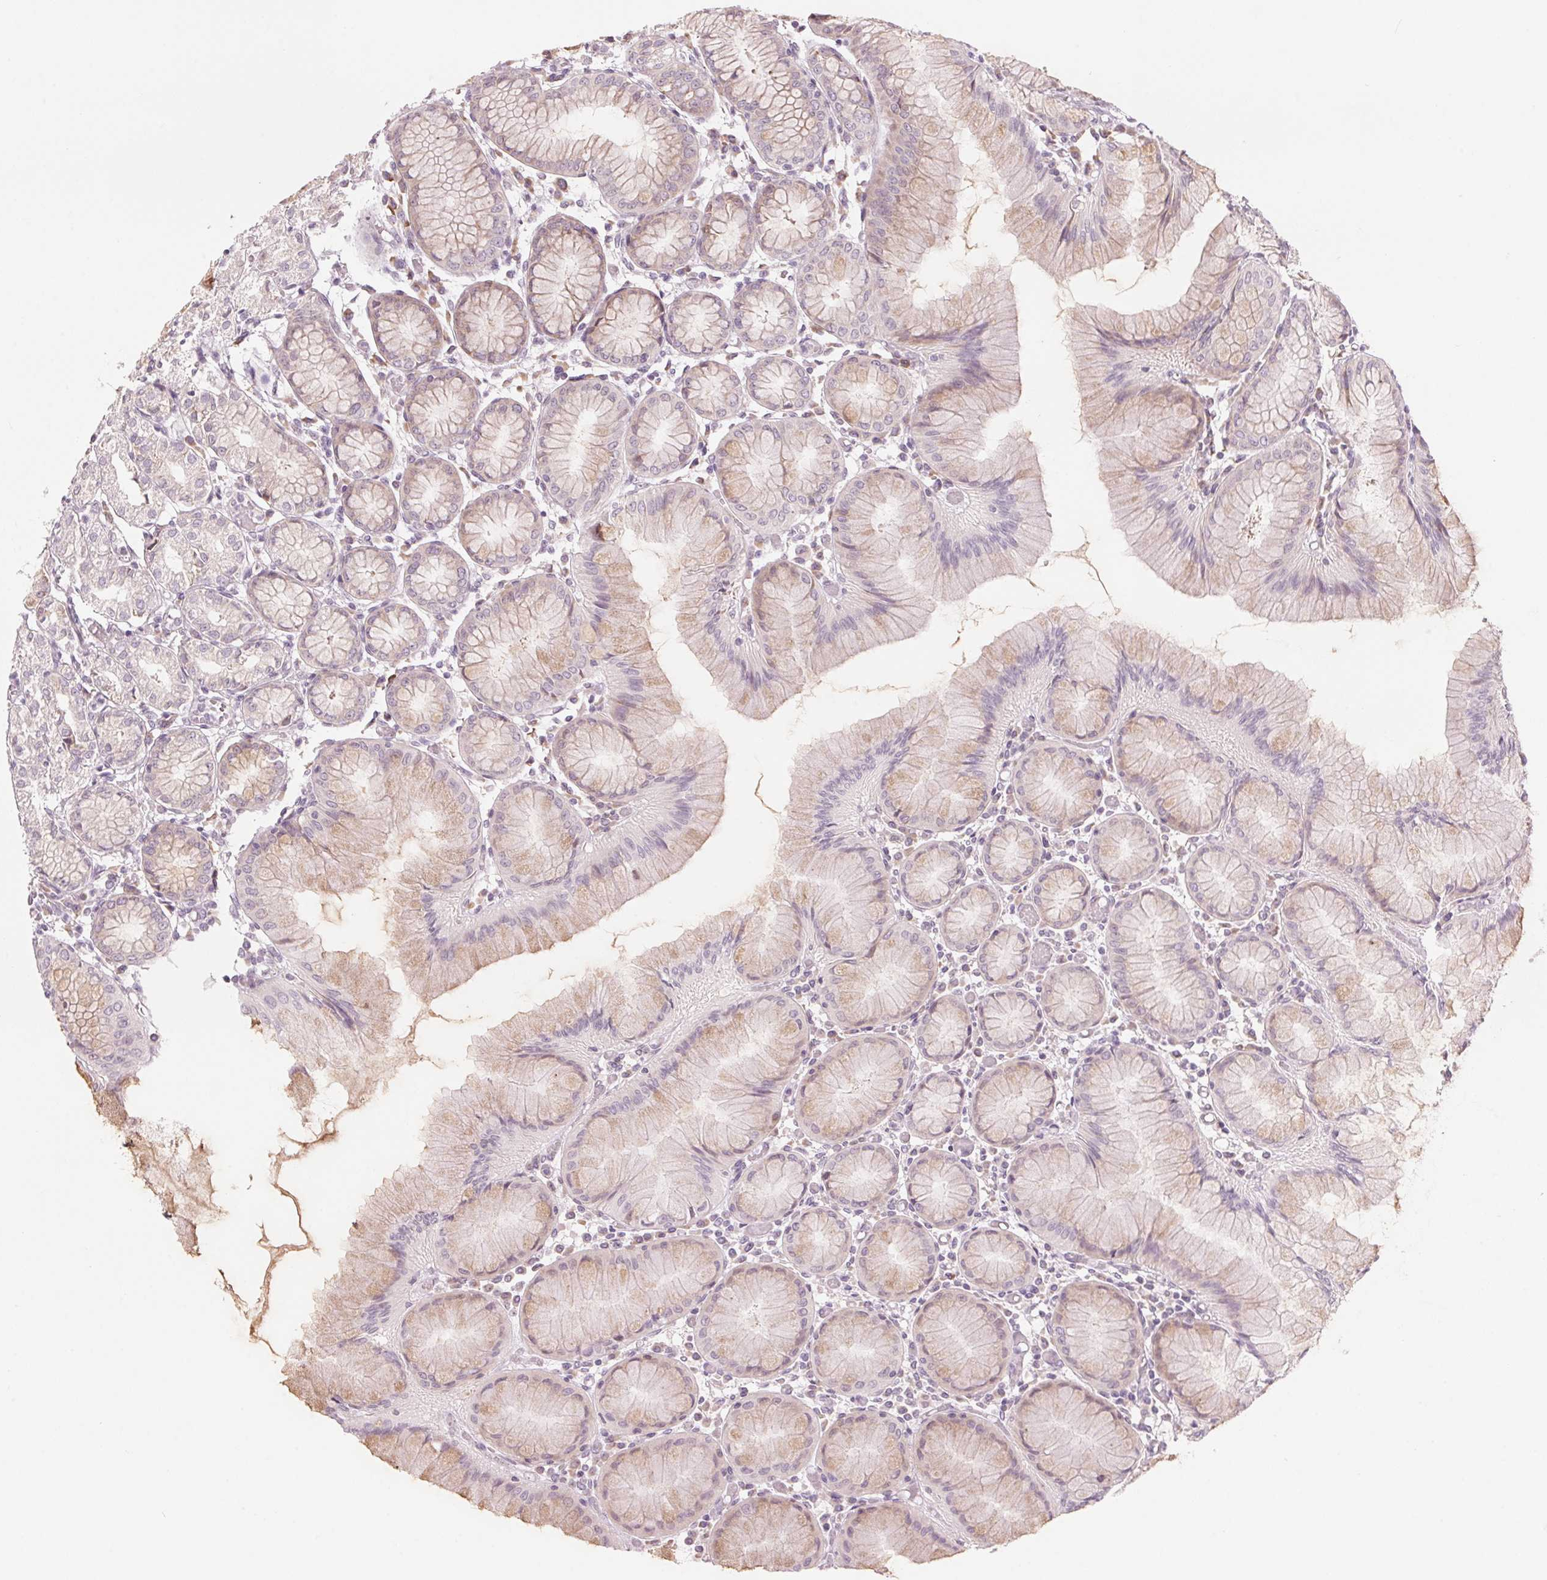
{"staining": {"intensity": "weak", "quantity": "25%-75%", "location": "cytoplasmic/membranous,nuclear"}, "tissue": "stomach", "cell_type": "Glandular cells", "image_type": "normal", "snomed": [{"axis": "morphology", "description": "Normal tissue, NOS"}, {"axis": "topography", "description": "Stomach"}], "caption": "Immunohistochemistry micrograph of benign stomach: human stomach stained using immunohistochemistry (IHC) reveals low levels of weak protein expression localized specifically in the cytoplasmic/membranous,nuclear of glandular cells, appearing as a cytoplasmic/membranous,nuclear brown color.", "gene": "GNMT", "patient": {"sex": "female", "age": 57}}